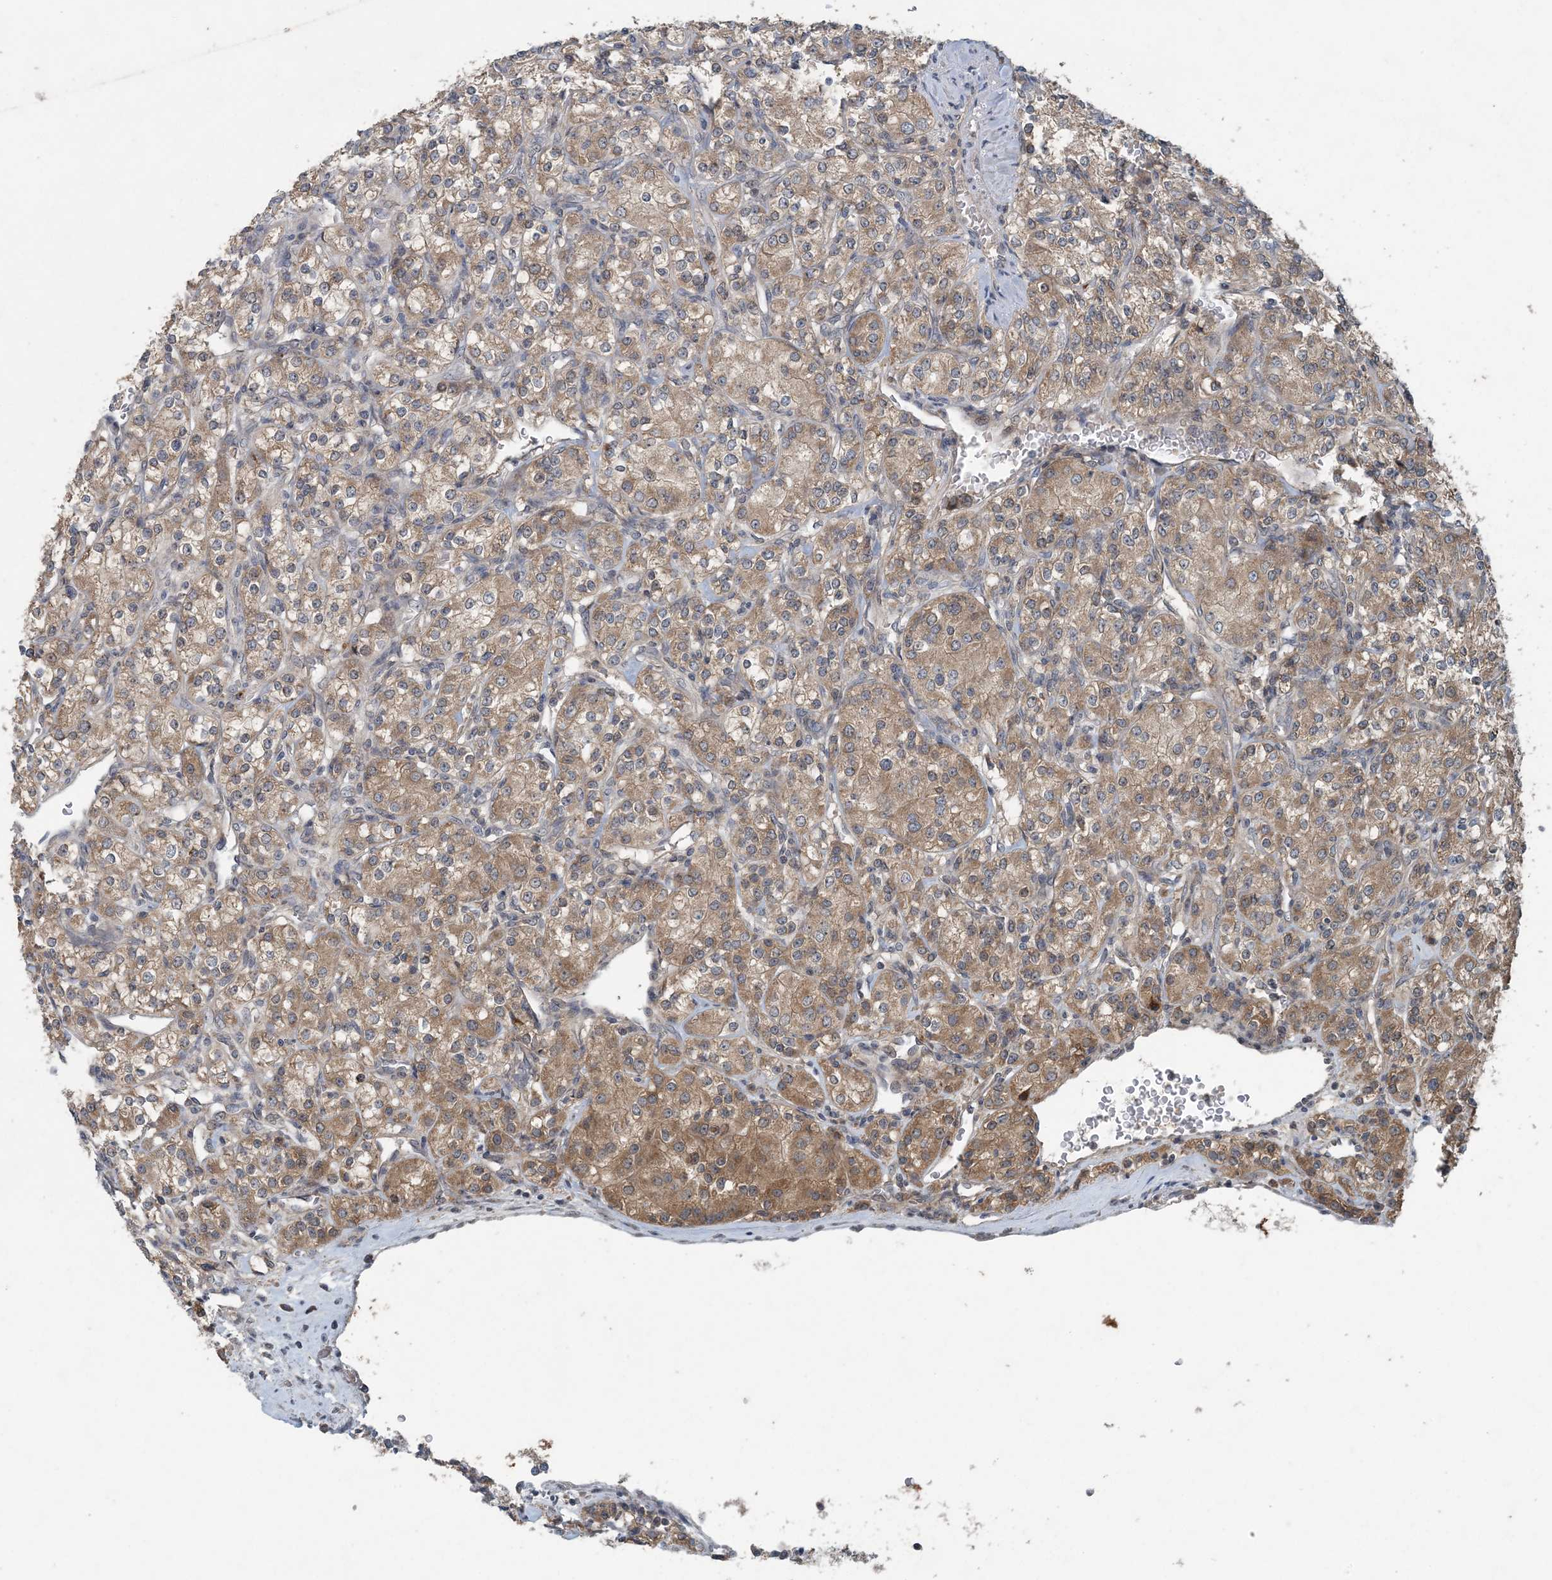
{"staining": {"intensity": "weak", "quantity": ">75%", "location": "cytoplasmic/membranous"}, "tissue": "renal cancer", "cell_type": "Tumor cells", "image_type": "cancer", "snomed": [{"axis": "morphology", "description": "Adenocarcinoma, NOS"}, {"axis": "topography", "description": "Kidney"}], "caption": "About >75% of tumor cells in renal adenocarcinoma demonstrate weak cytoplasmic/membranous protein staining as visualized by brown immunohistochemical staining.", "gene": "MYO9B", "patient": {"sex": "male", "age": 77}}